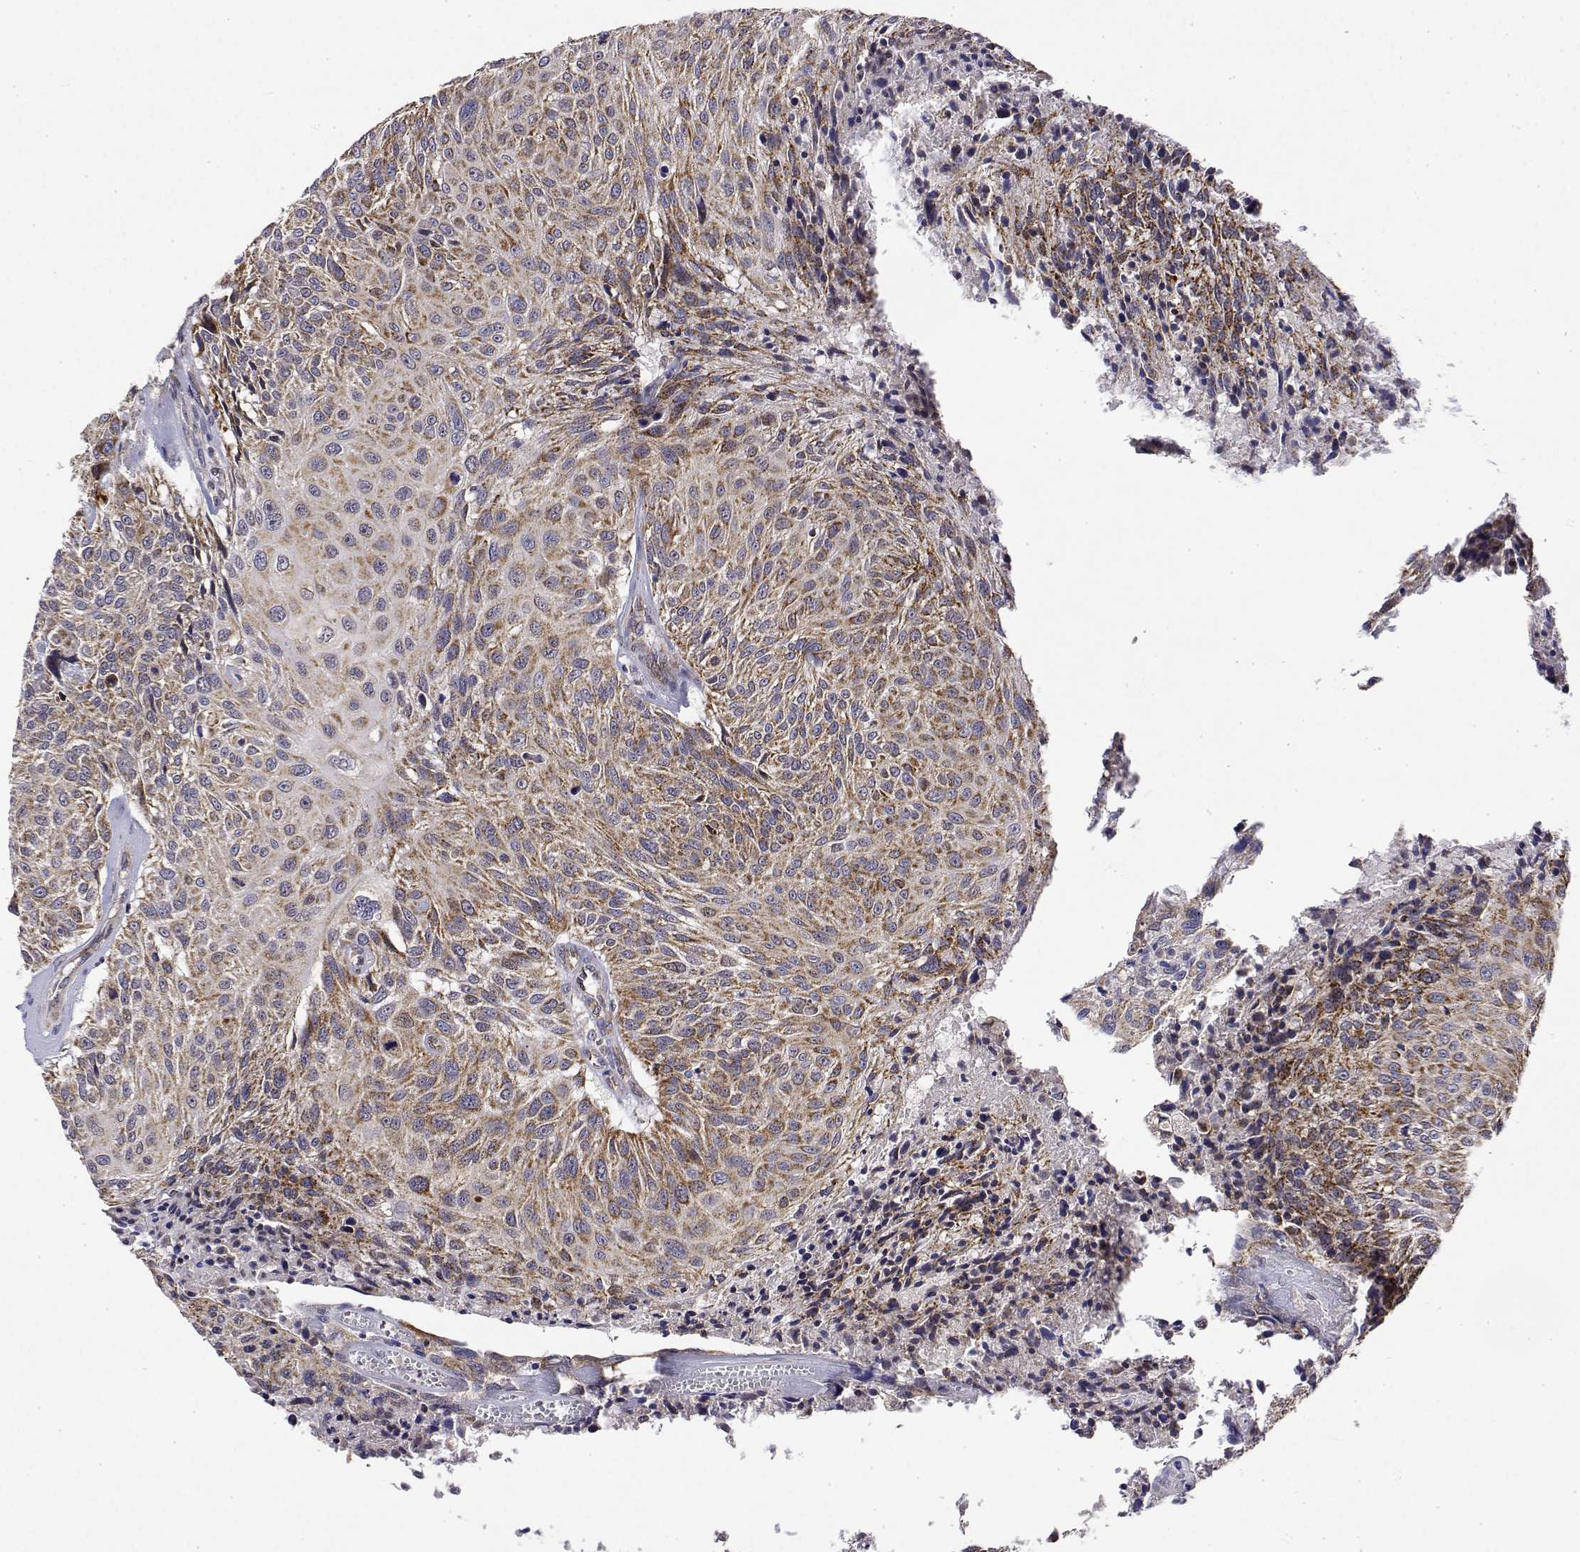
{"staining": {"intensity": "moderate", "quantity": ">75%", "location": "cytoplasmic/membranous"}, "tissue": "urothelial cancer", "cell_type": "Tumor cells", "image_type": "cancer", "snomed": [{"axis": "morphology", "description": "Urothelial carcinoma, NOS"}, {"axis": "topography", "description": "Urinary bladder"}], "caption": "Brown immunohistochemical staining in human transitional cell carcinoma shows moderate cytoplasmic/membranous positivity in about >75% of tumor cells. (brown staining indicates protein expression, while blue staining denotes nuclei).", "gene": "GADD45GIP1", "patient": {"sex": "male", "age": 55}}